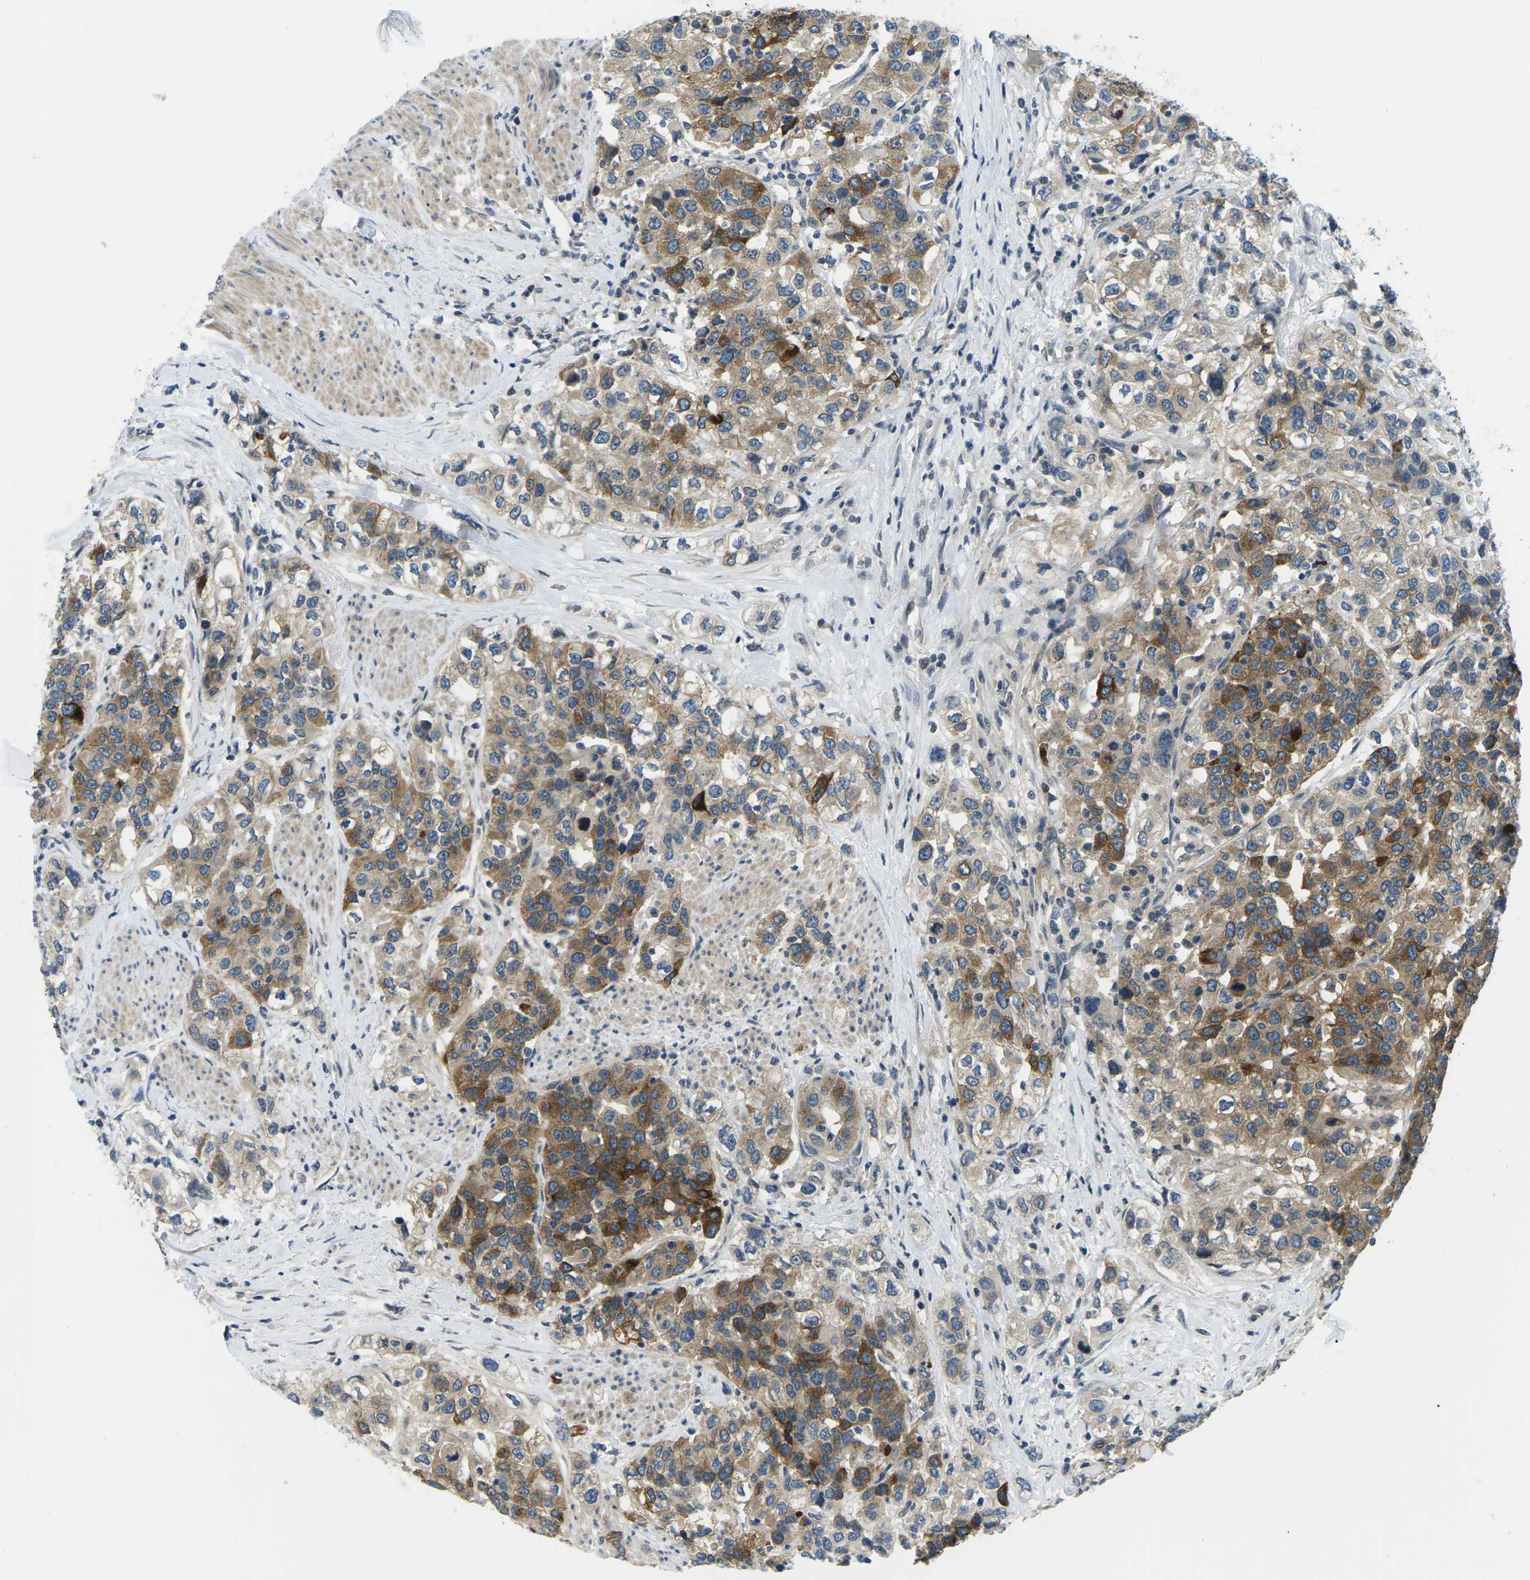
{"staining": {"intensity": "moderate", "quantity": ">75%", "location": "cytoplasmic/membranous"}, "tissue": "urothelial cancer", "cell_type": "Tumor cells", "image_type": "cancer", "snomed": [{"axis": "morphology", "description": "Urothelial carcinoma, High grade"}, {"axis": "topography", "description": "Urinary bladder"}], "caption": "A brown stain shows moderate cytoplasmic/membranous staining of a protein in high-grade urothelial carcinoma tumor cells.", "gene": "CTNND1", "patient": {"sex": "female", "age": 80}}